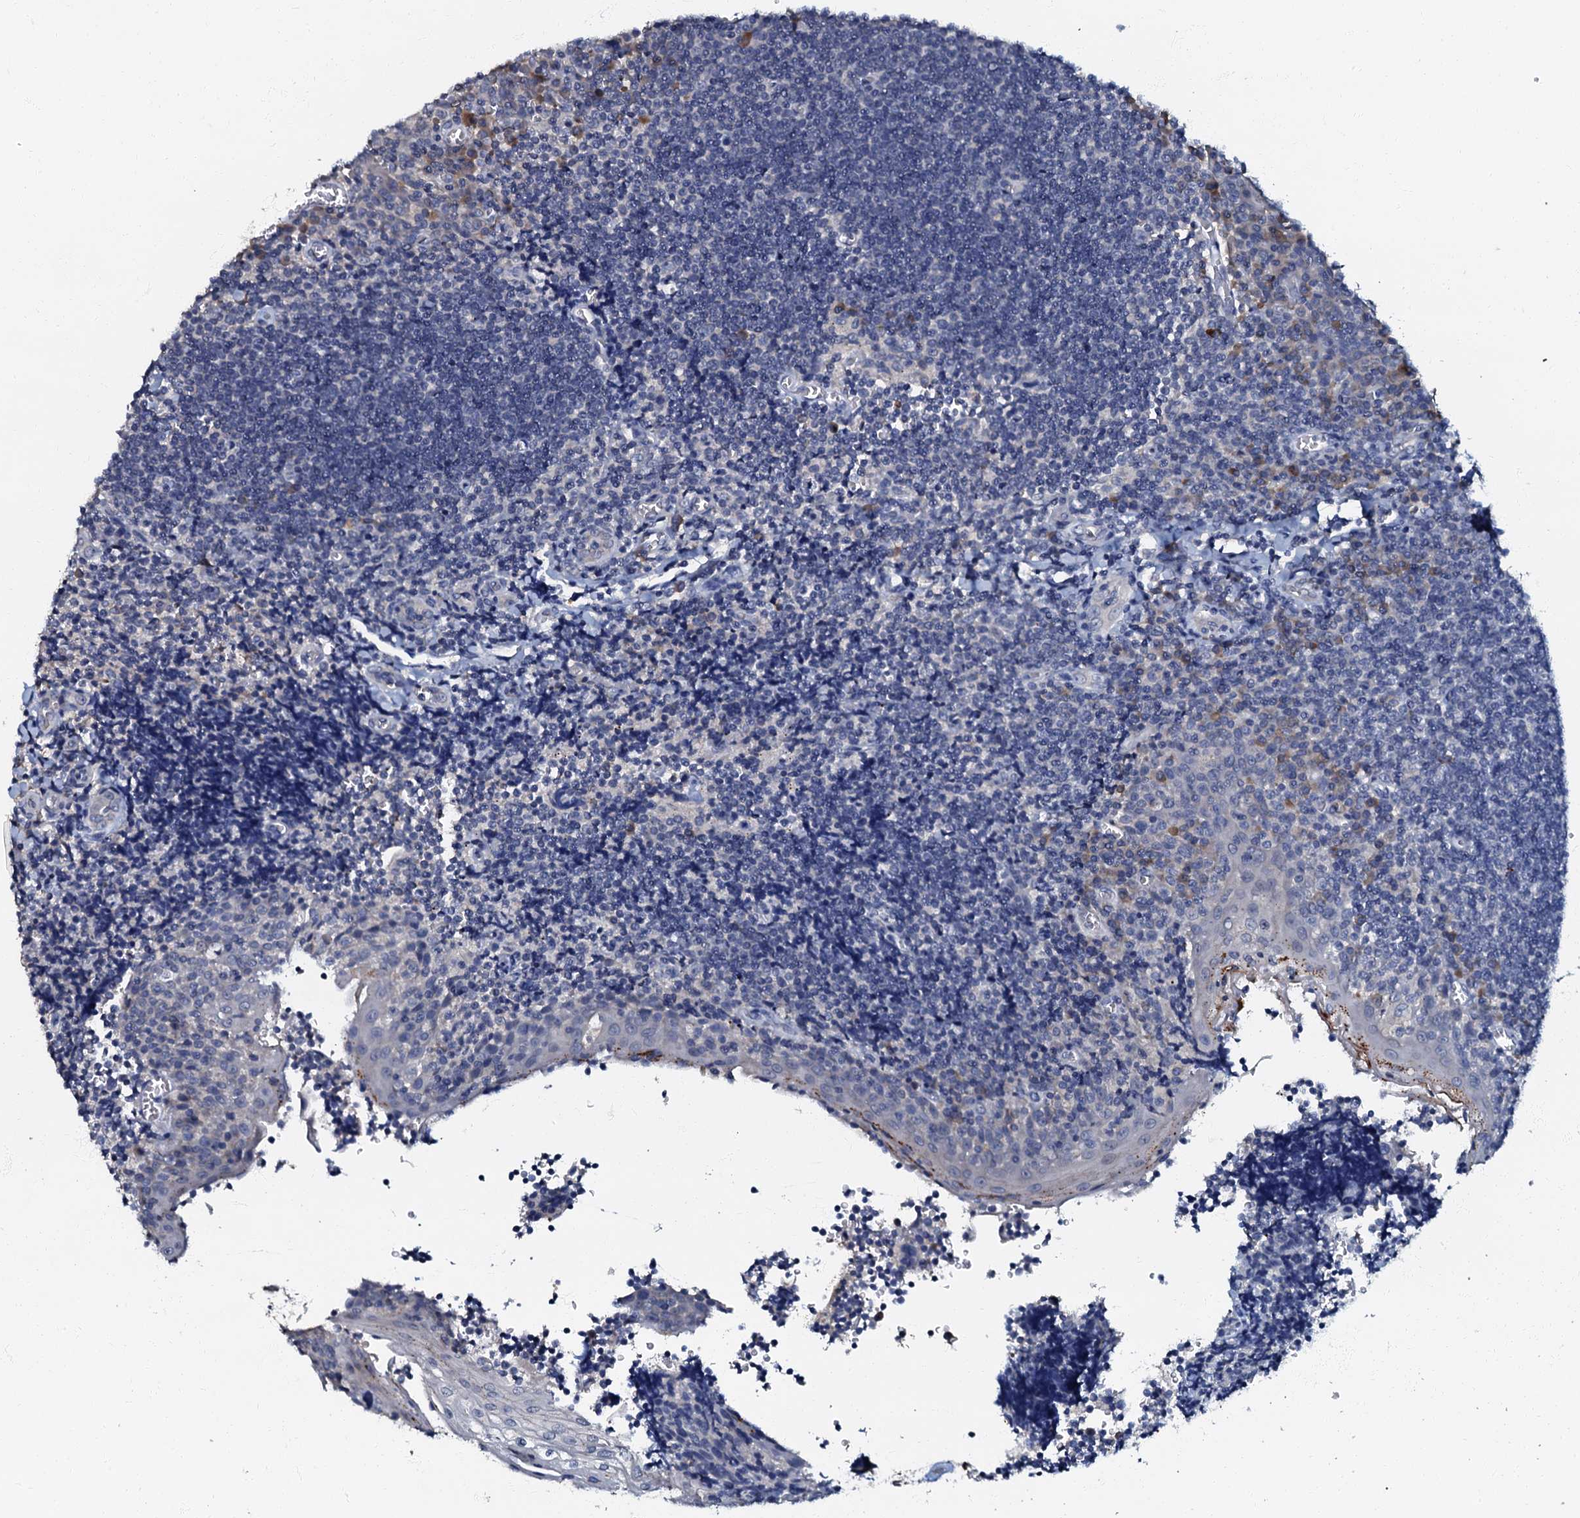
{"staining": {"intensity": "negative", "quantity": "none", "location": "none"}, "tissue": "tonsil", "cell_type": "Germinal center cells", "image_type": "normal", "snomed": [{"axis": "morphology", "description": "Normal tissue, NOS"}, {"axis": "topography", "description": "Tonsil"}], "caption": "An immunohistochemistry photomicrograph of normal tonsil is shown. There is no staining in germinal center cells of tonsil. (DAB immunohistochemistry visualized using brightfield microscopy, high magnification).", "gene": "OLAH", "patient": {"sex": "male", "age": 27}}